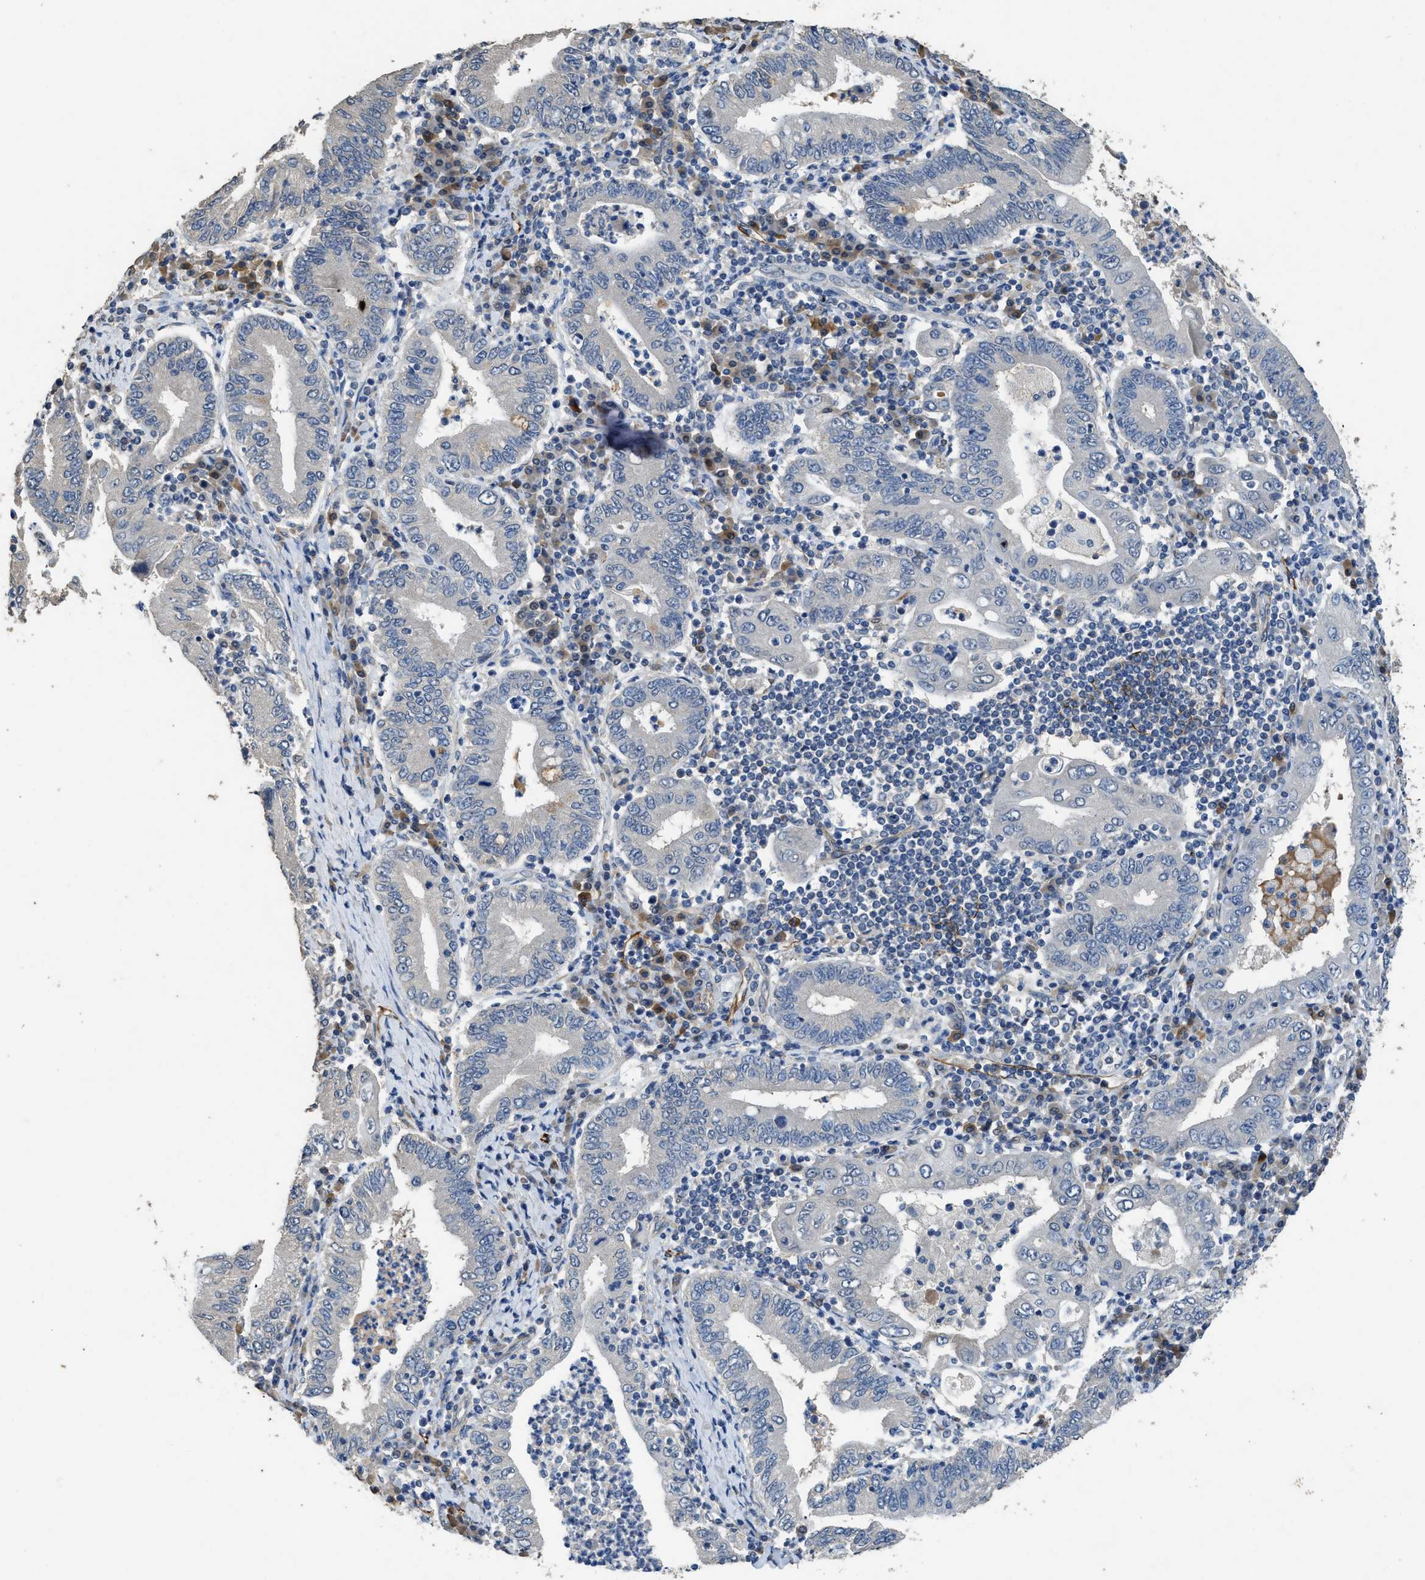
{"staining": {"intensity": "moderate", "quantity": "<25%", "location": "cytoplasmic/membranous"}, "tissue": "stomach cancer", "cell_type": "Tumor cells", "image_type": "cancer", "snomed": [{"axis": "morphology", "description": "Normal tissue, NOS"}, {"axis": "morphology", "description": "Adenocarcinoma, NOS"}, {"axis": "topography", "description": "Esophagus"}, {"axis": "topography", "description": "Stomach, upper"}, {"axis": "topography", "description": "Peripheral nerve tissue"}], "caption": "Stomach adenocarcinoma tissue reveals moderate cytoplasmic/membranous expression in about <25% of tumor cells, visualized by immunohistochemistry. (Stains: DAB in brown, nuclei in blue, Microscopy: brightfield microscopy at high magnification).", "gene": "SYNM", "patient": {"sex": "male", "age": 62}}